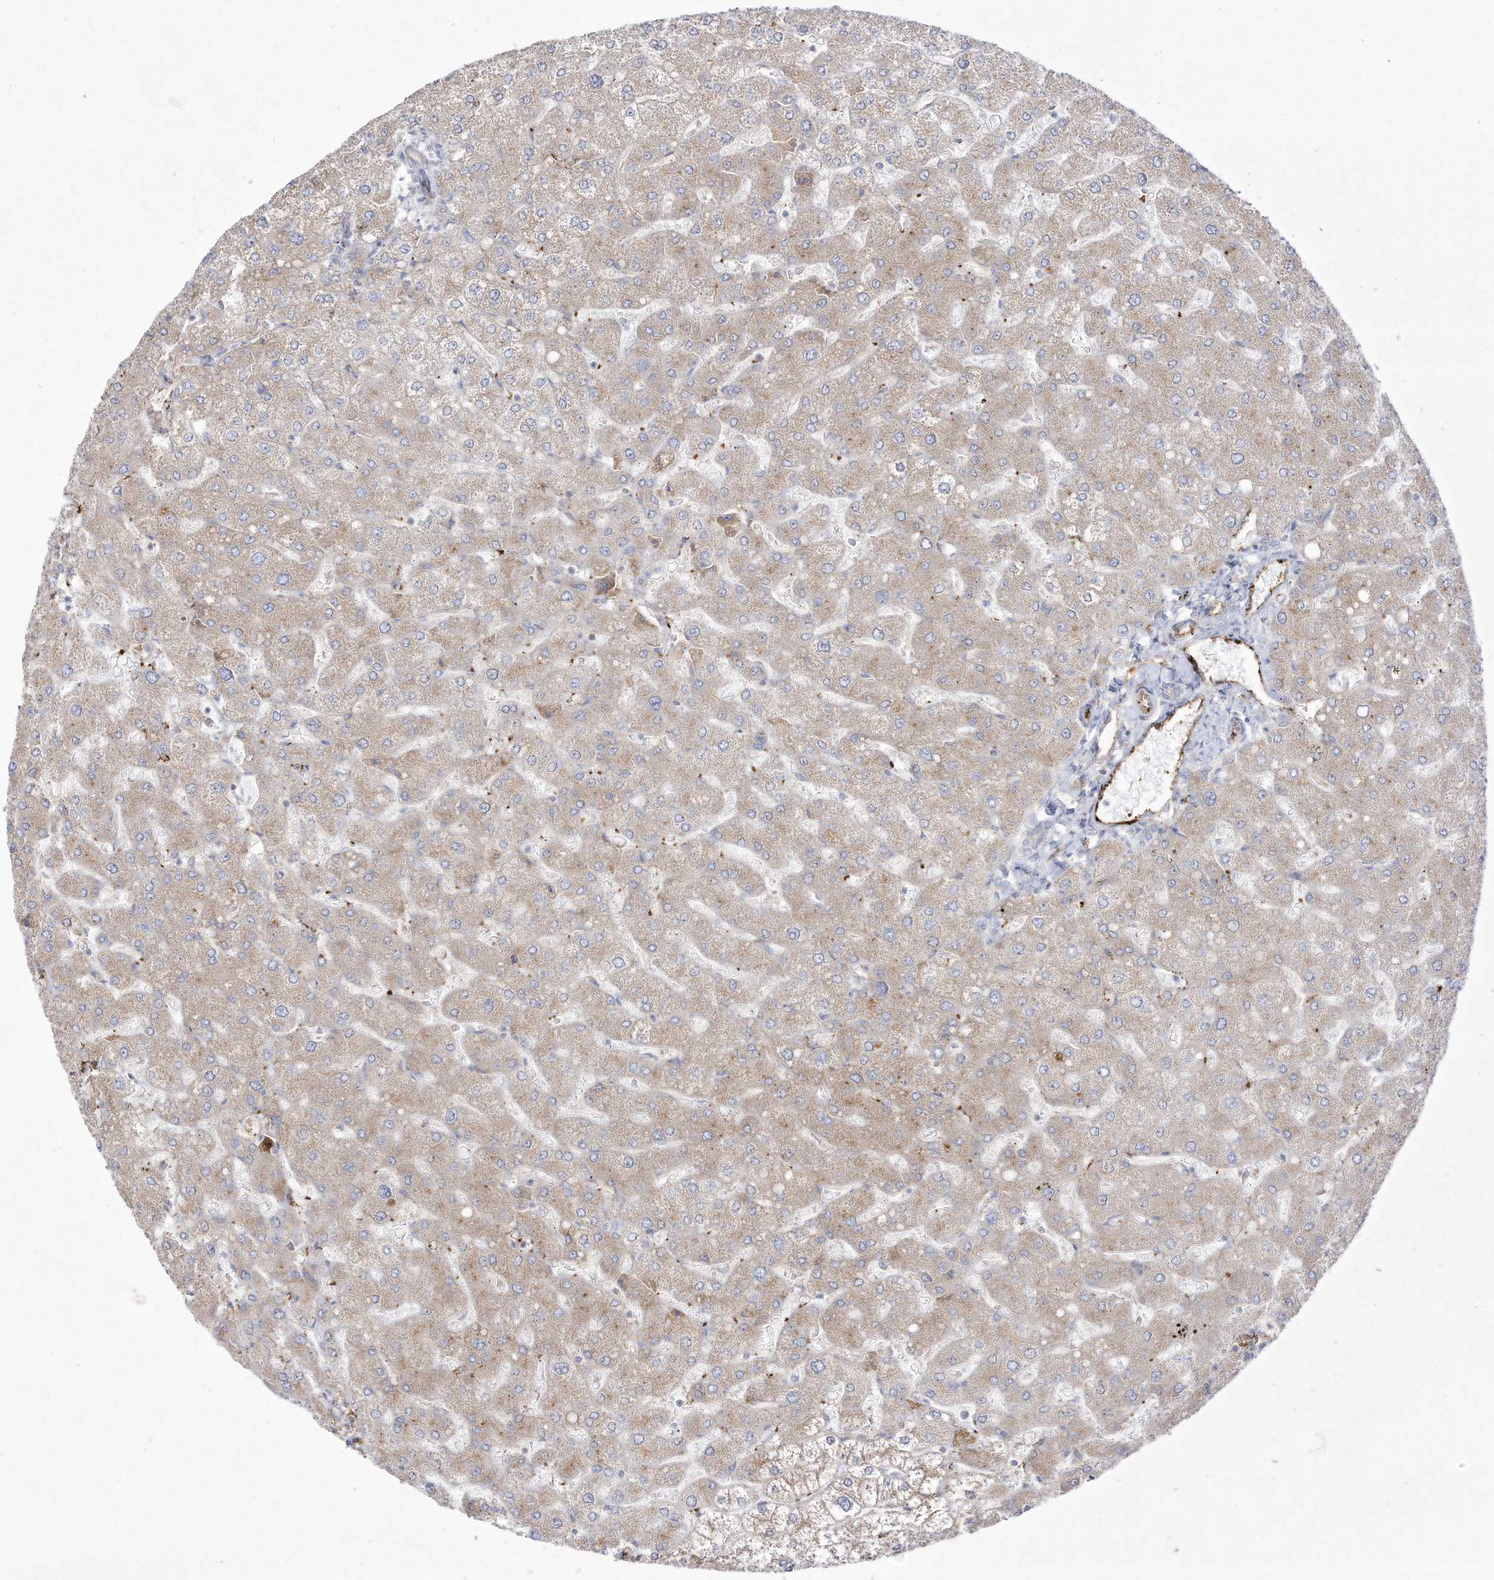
{"staining": {"intensity": "negative", "quantity": "none", "location": "none"}, "tissue": "liver", "cell_type": "Cholangiocytes", "image_type": "normal", "snomed": [{"axis": "morphology", "description": "Normal tissue, NOS"}, {"axis": "topography", "description": "Liver"}], "caption": "This is an immunohistochemistry (IHC) micrograph of normal liver. There is no expression in cholangiocytes.", "gene": "ZGRF1", "patient": {"sex": "male", "age": 55}}